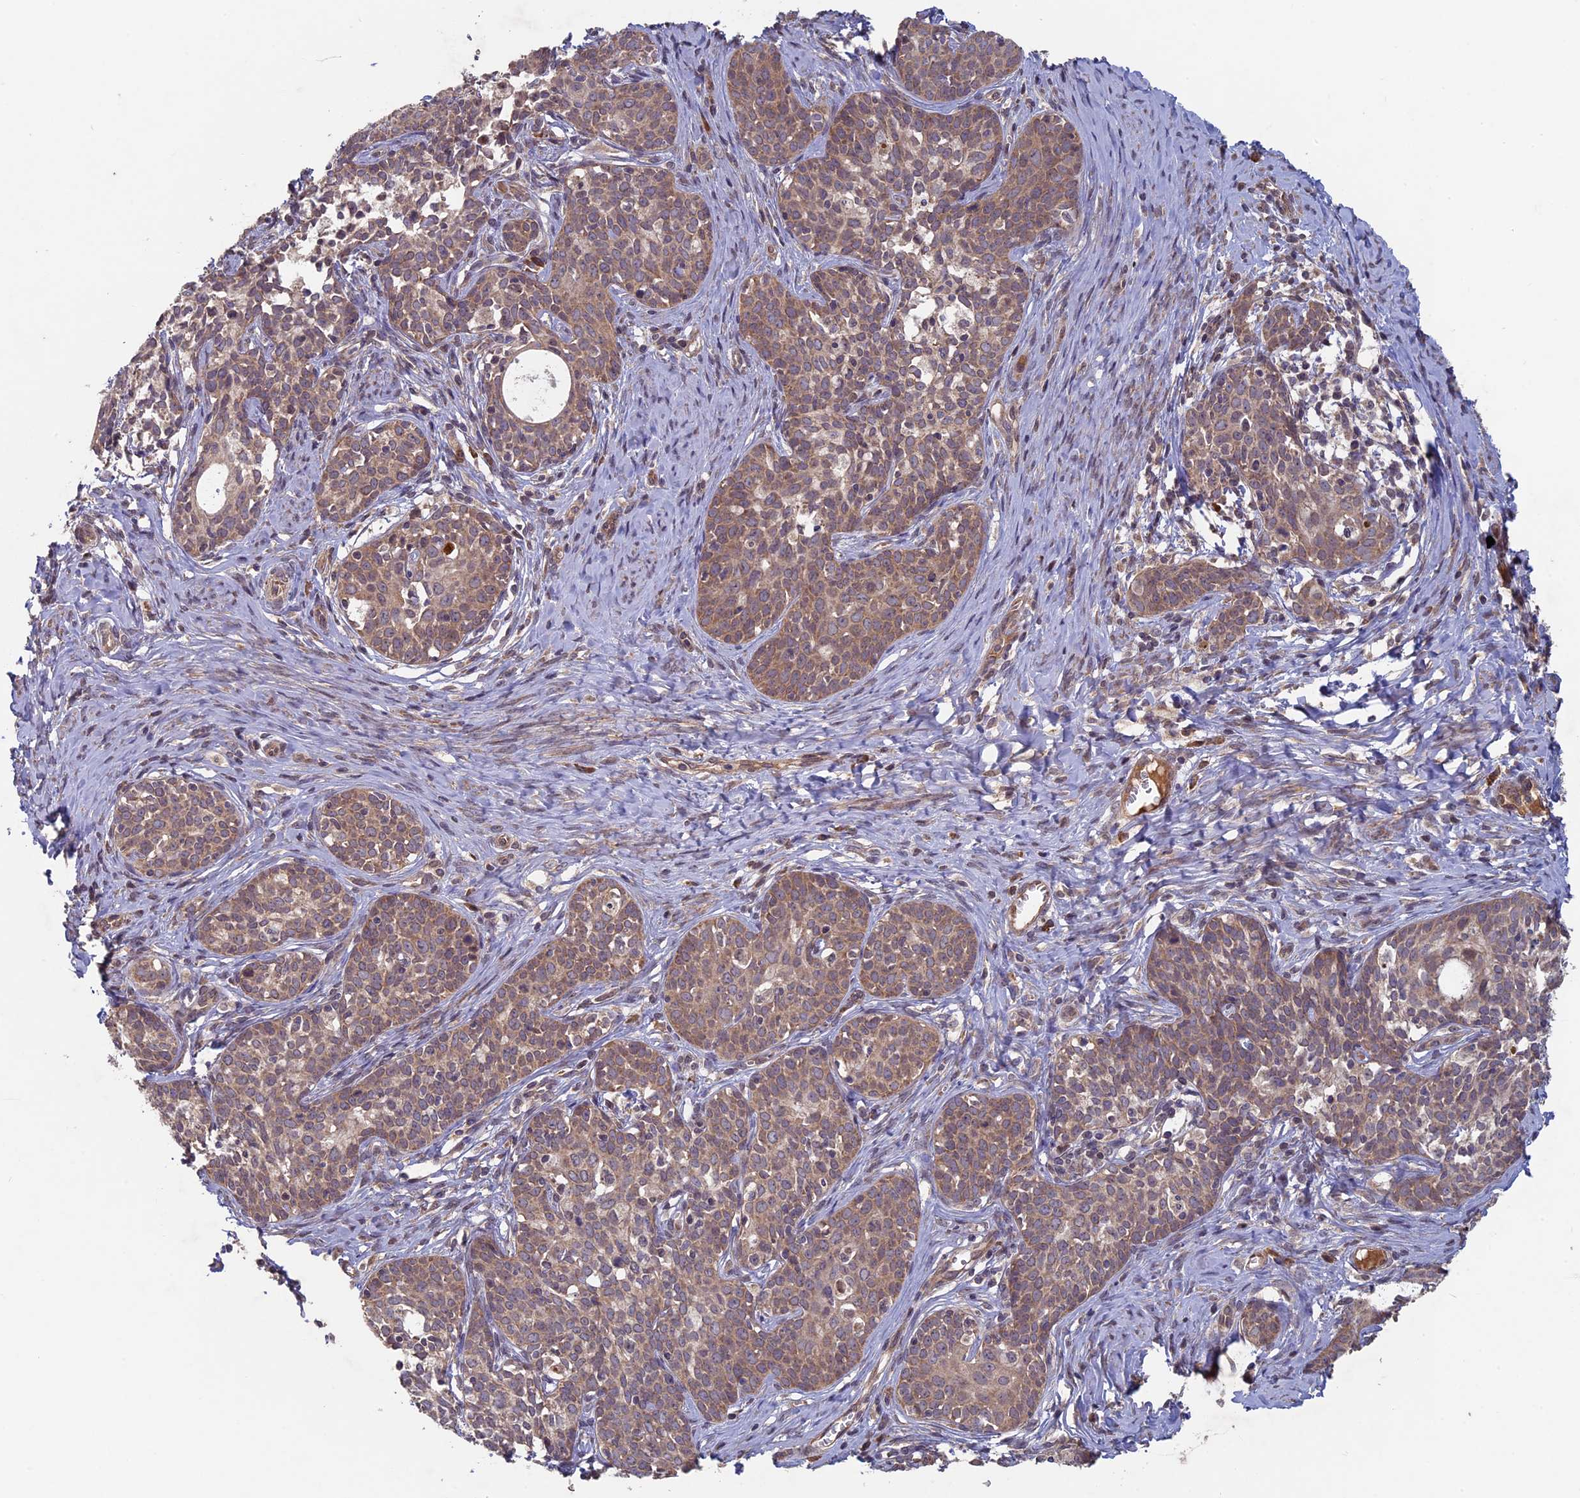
{"staining": {"intensity": "moderate", "quantity": ">75%", "location": "cytoplasmic/membranous"}, "tissue": "cervical cancer", "cell_type": "Tumor cells", "image_type": "cancer", "snomed": [{"axis": "morphology", "description": "Squamous cell carcinoma, NOS"}, {"axis": "topography", "description": "Cervix"}], "caption": "Immunohistochemical staining of human cervical squamous cell carcinoma exhibits medium levels of moderate cytoplasmic/membranous protein positivity in about >75% of tumor cells.", "gene": "RCCD1", "patient": {"sex": "female", "age": 52}}